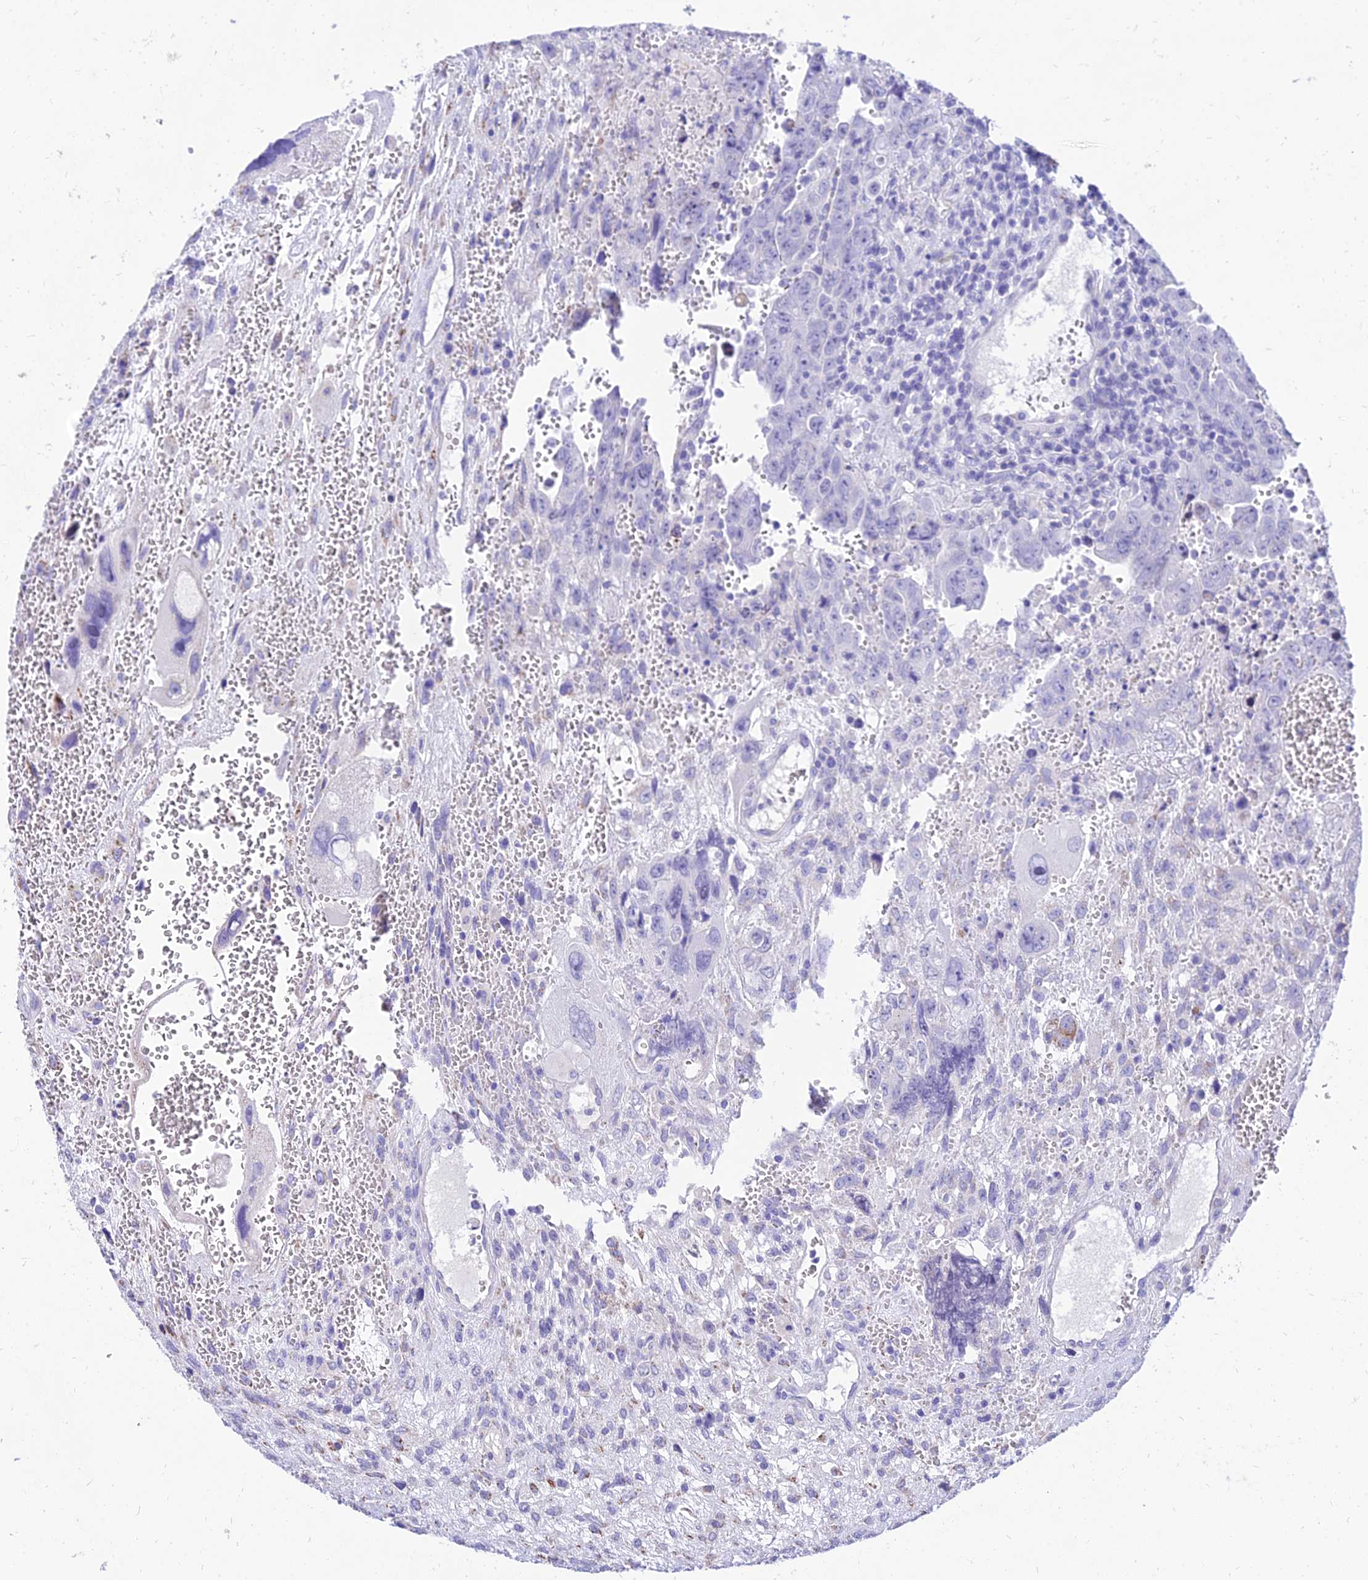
{"staining": {"intensity": "negative", "quantity": "none", "location": "none"}, "tissue": "testis cancer", "cell_type": "Tumor cells", "image_type": "cancer", "snomed": [{"axis": "morphology", "description": "Carcinoma, Embryonal, NOS"}, {"axis": "topography", "description": "Testis"}], "caption": "Tumor cells show no significant protein expression in embryonal carcinoma (testis).", "gene": "PKN3", "patient": {"sex": "male", "age": 28}}